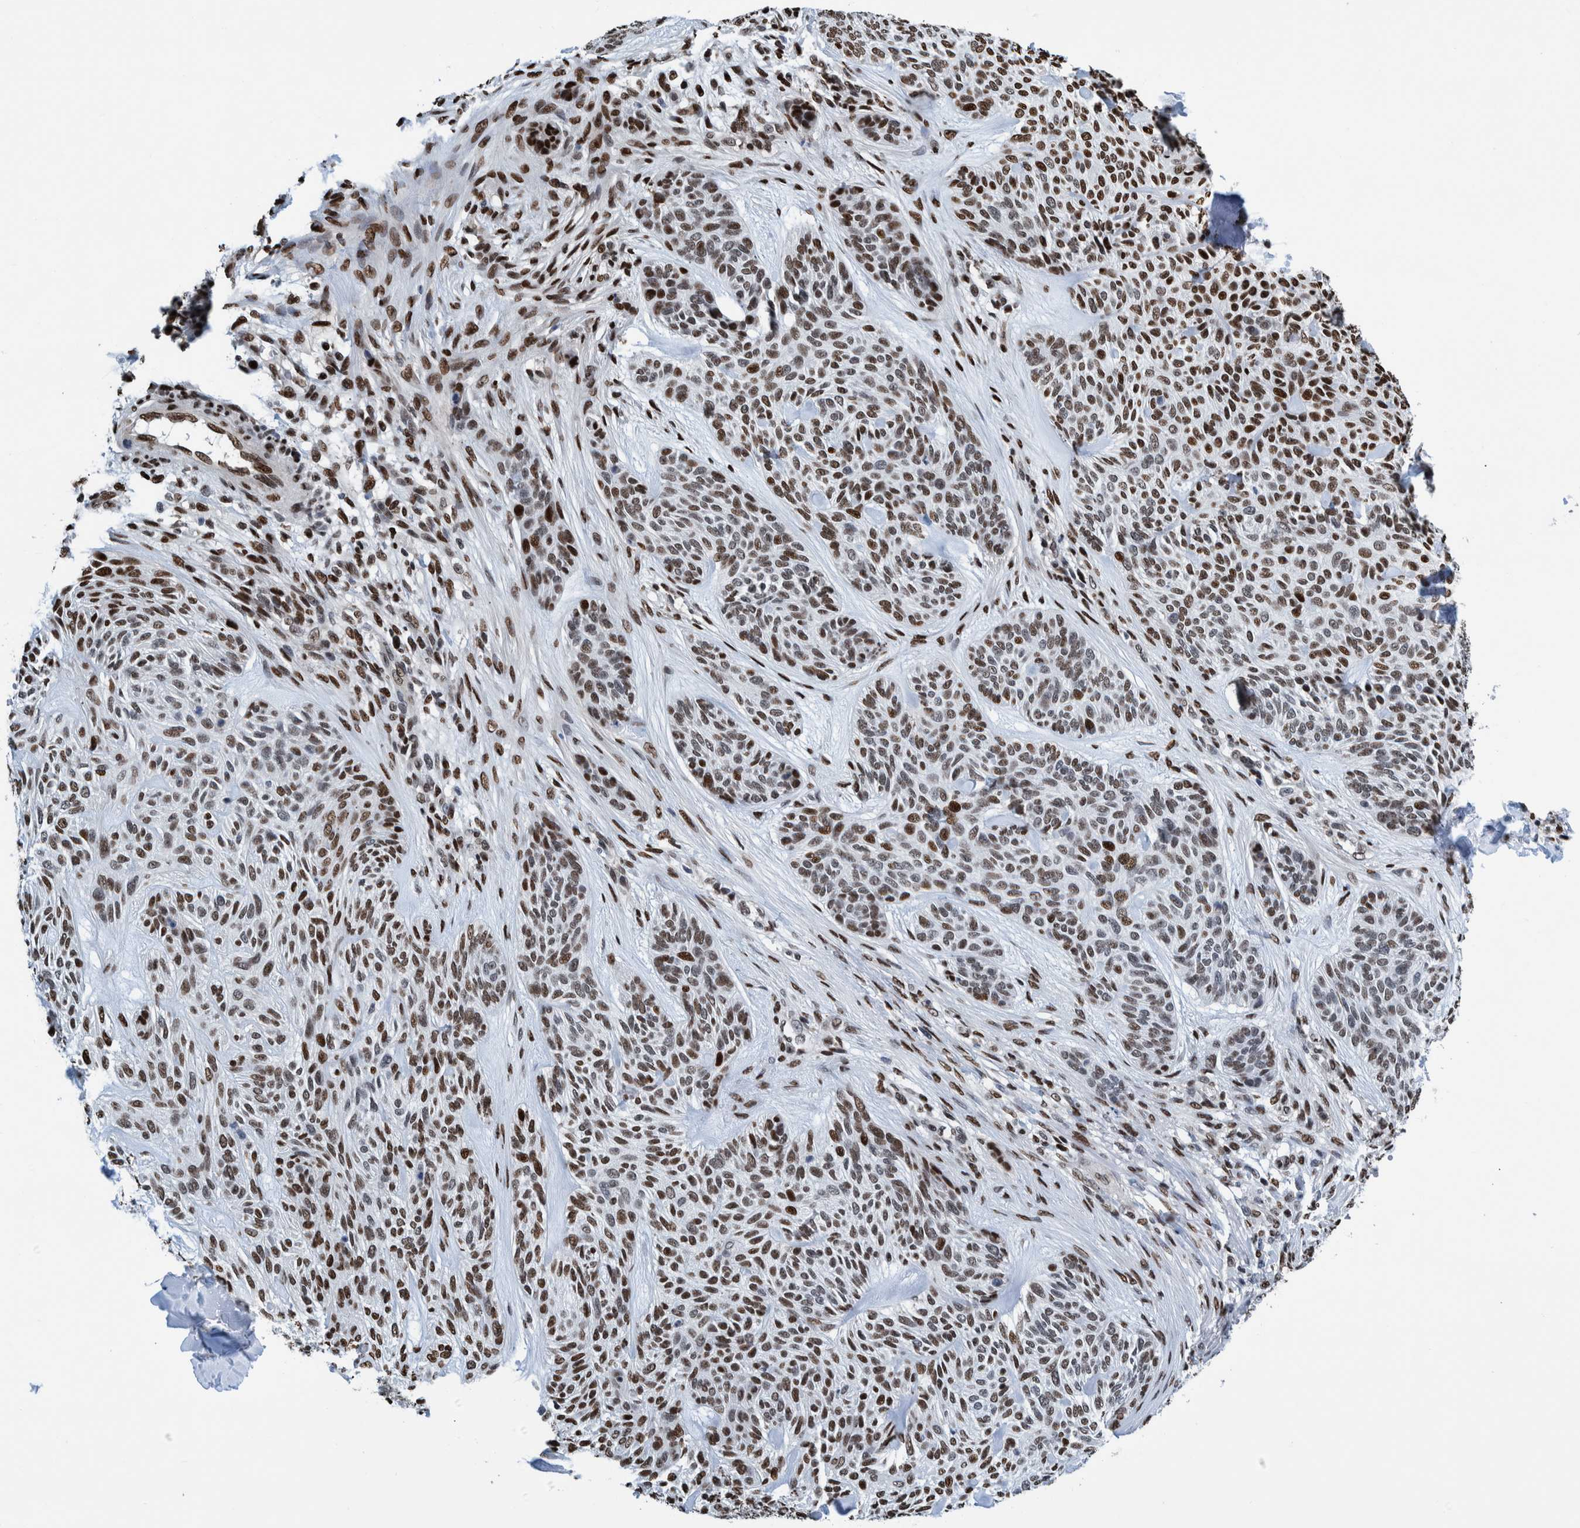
{"staining": {"intensity": "strong", "quantity": "25%-75%", "location": "nuclear"}, "tissue": "skin cancer", "cell_type": "Tumor cells", "image_type": "cancer", "snomed": [{"axis": "morphology", "description": "Basal cell carcinoma"}, {"axis": "topography", "description": "Skin"}], "caption": "A high-resolution micrograph shows IHC staining of skin cancer, which demonstrates strong nuclear positivity in approximately 25%-75% of tumor cells.", "gene": "HEATR9", "patient": {"sex": "male", "age": 55}}